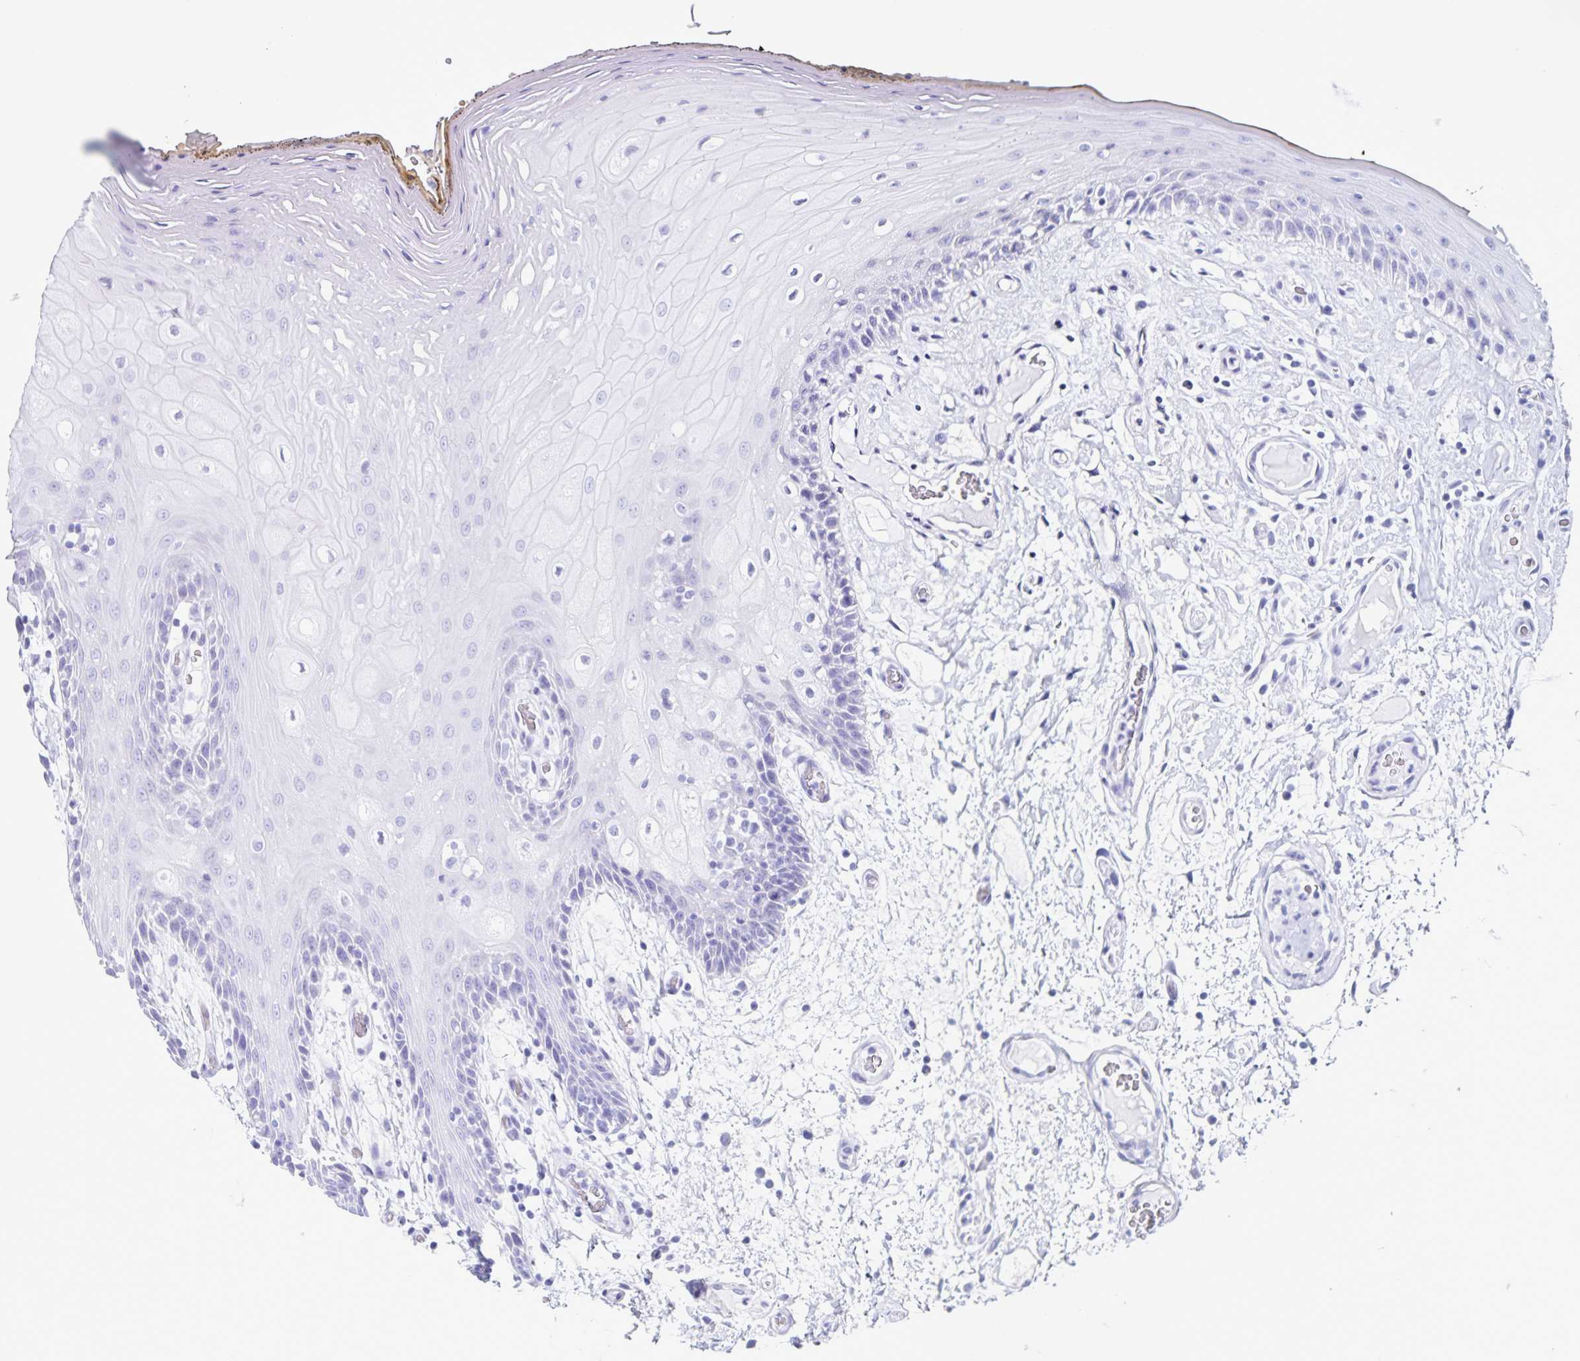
{"staining": {"intensity": "negative", "quantity": "none", "location": "none"}, "tissue": "oral mucosa", "cell_type": "Squamous epithelial cells", "image_type": "normal", "snomed": [{"axis": "morphology", "description": "Normal tissue, NOS"}, {"axis": "morphology", "description": "Squamous cell carcinoma, NOS"}, {"axis": "topography", "description": "Oral tissue"}, {"axis": "topography", "description": "Head-Neck"}], "caption": "This is an immunohistochemistry (IHC) photomicrograph of unremarkable human oral mucosa. There is no expression in squamous epithelial cells.", "gene": "C12orf56", "patient": {"sex": "male", "age": 52}}